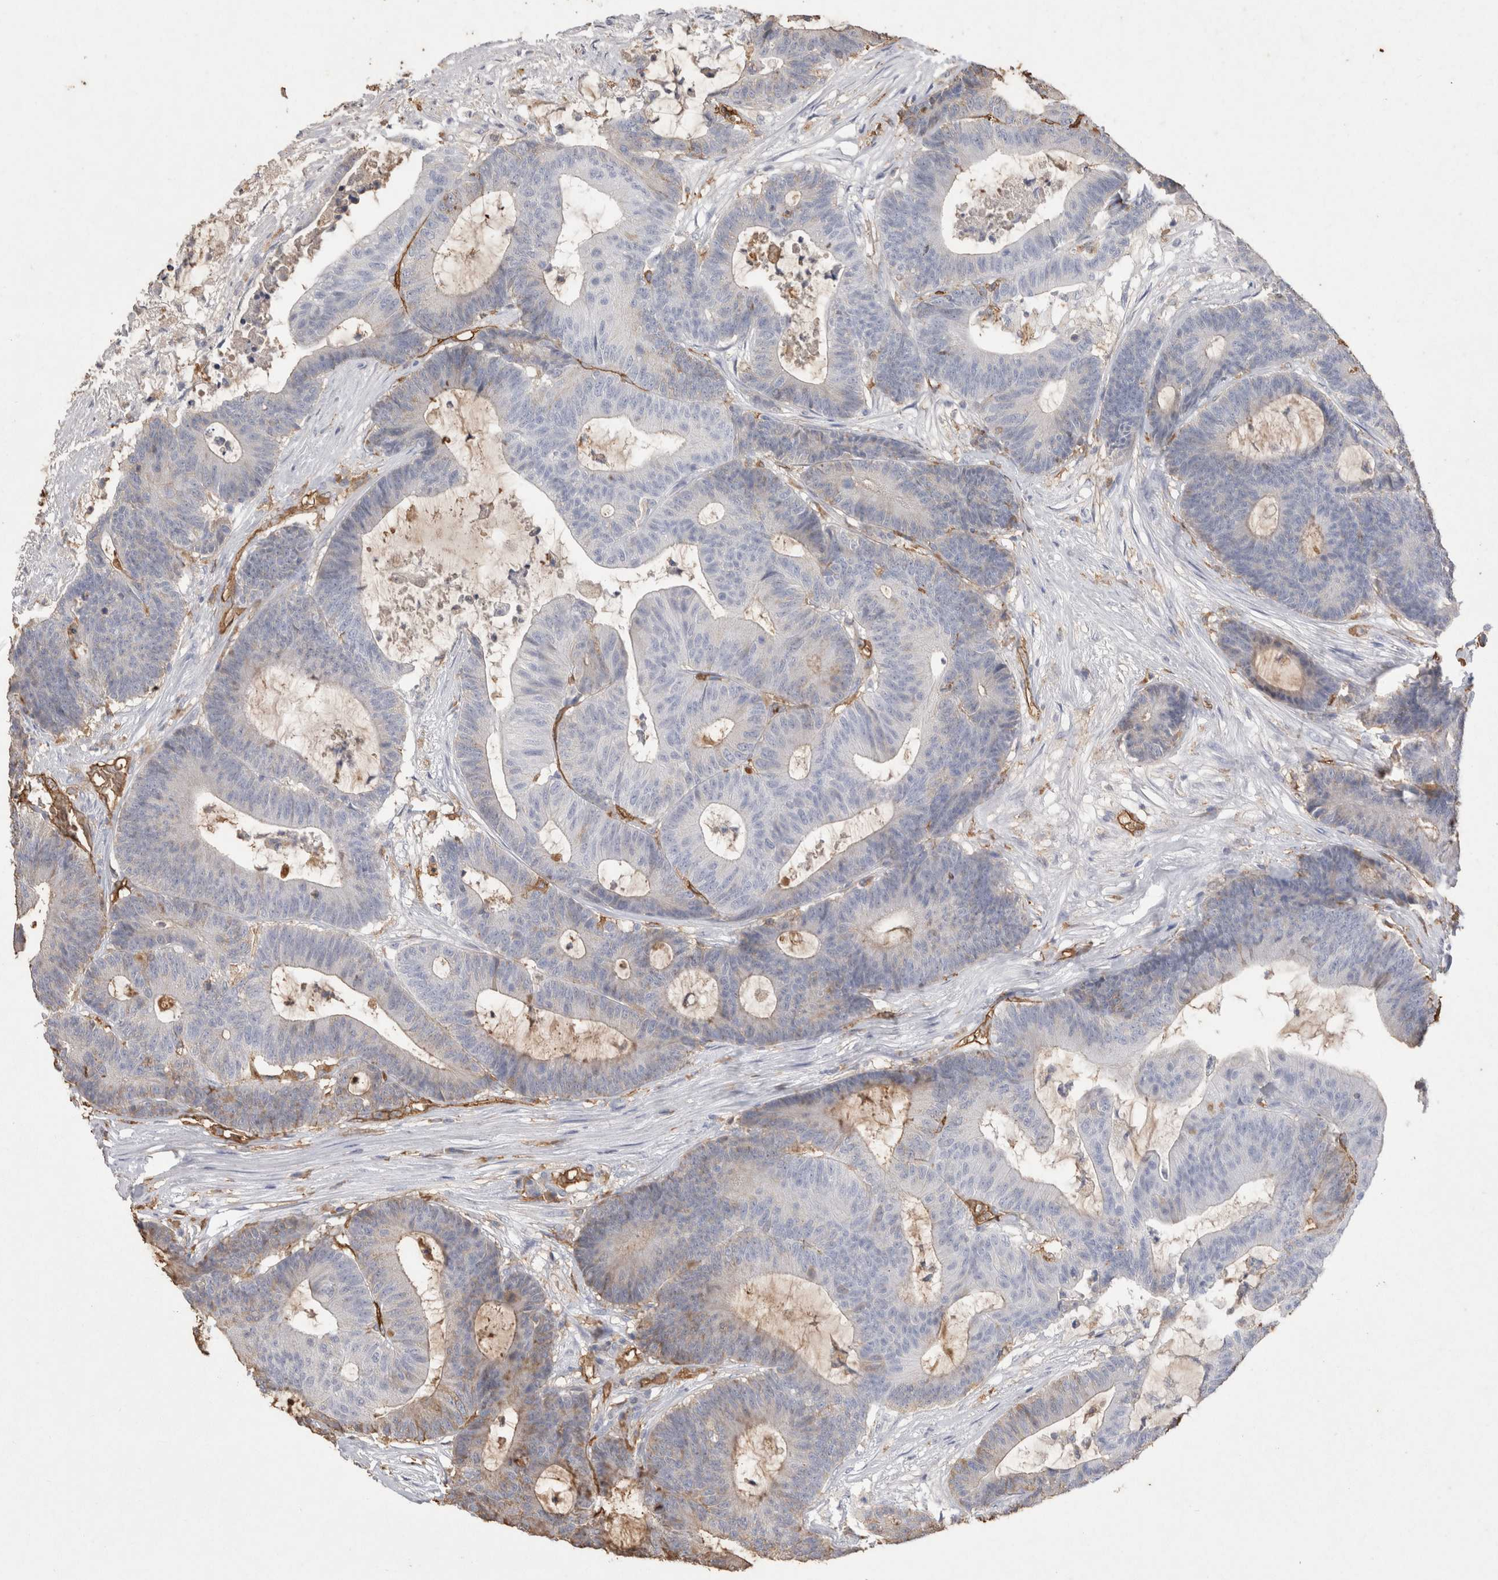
{"staining": {"intensity": "weak", "quantity": "<25%", "location": "cytoplasmic/membranous"}, "tissue": "colorectal cancer", "cell_type": "Tumor cells", "image_type": "cancer", "snomed": [{"axis": "morphology", "description": "Adenocarcinoma, NOS"}, {"axis": "topography", "description": "Colon"}], "caption": "A high-resolution photomicrograph shows IHC staining of adenocarcinoma (colorectal), which displays no significant positivity in tumor cells. Brightfield microscopy of immunohistochemistry (IHC) stained with DAB (brown) and hematoxylin (blue), captured at high magnification.", "gene": "IL17RC", "patient": {"sex": "female", "age": 84}}